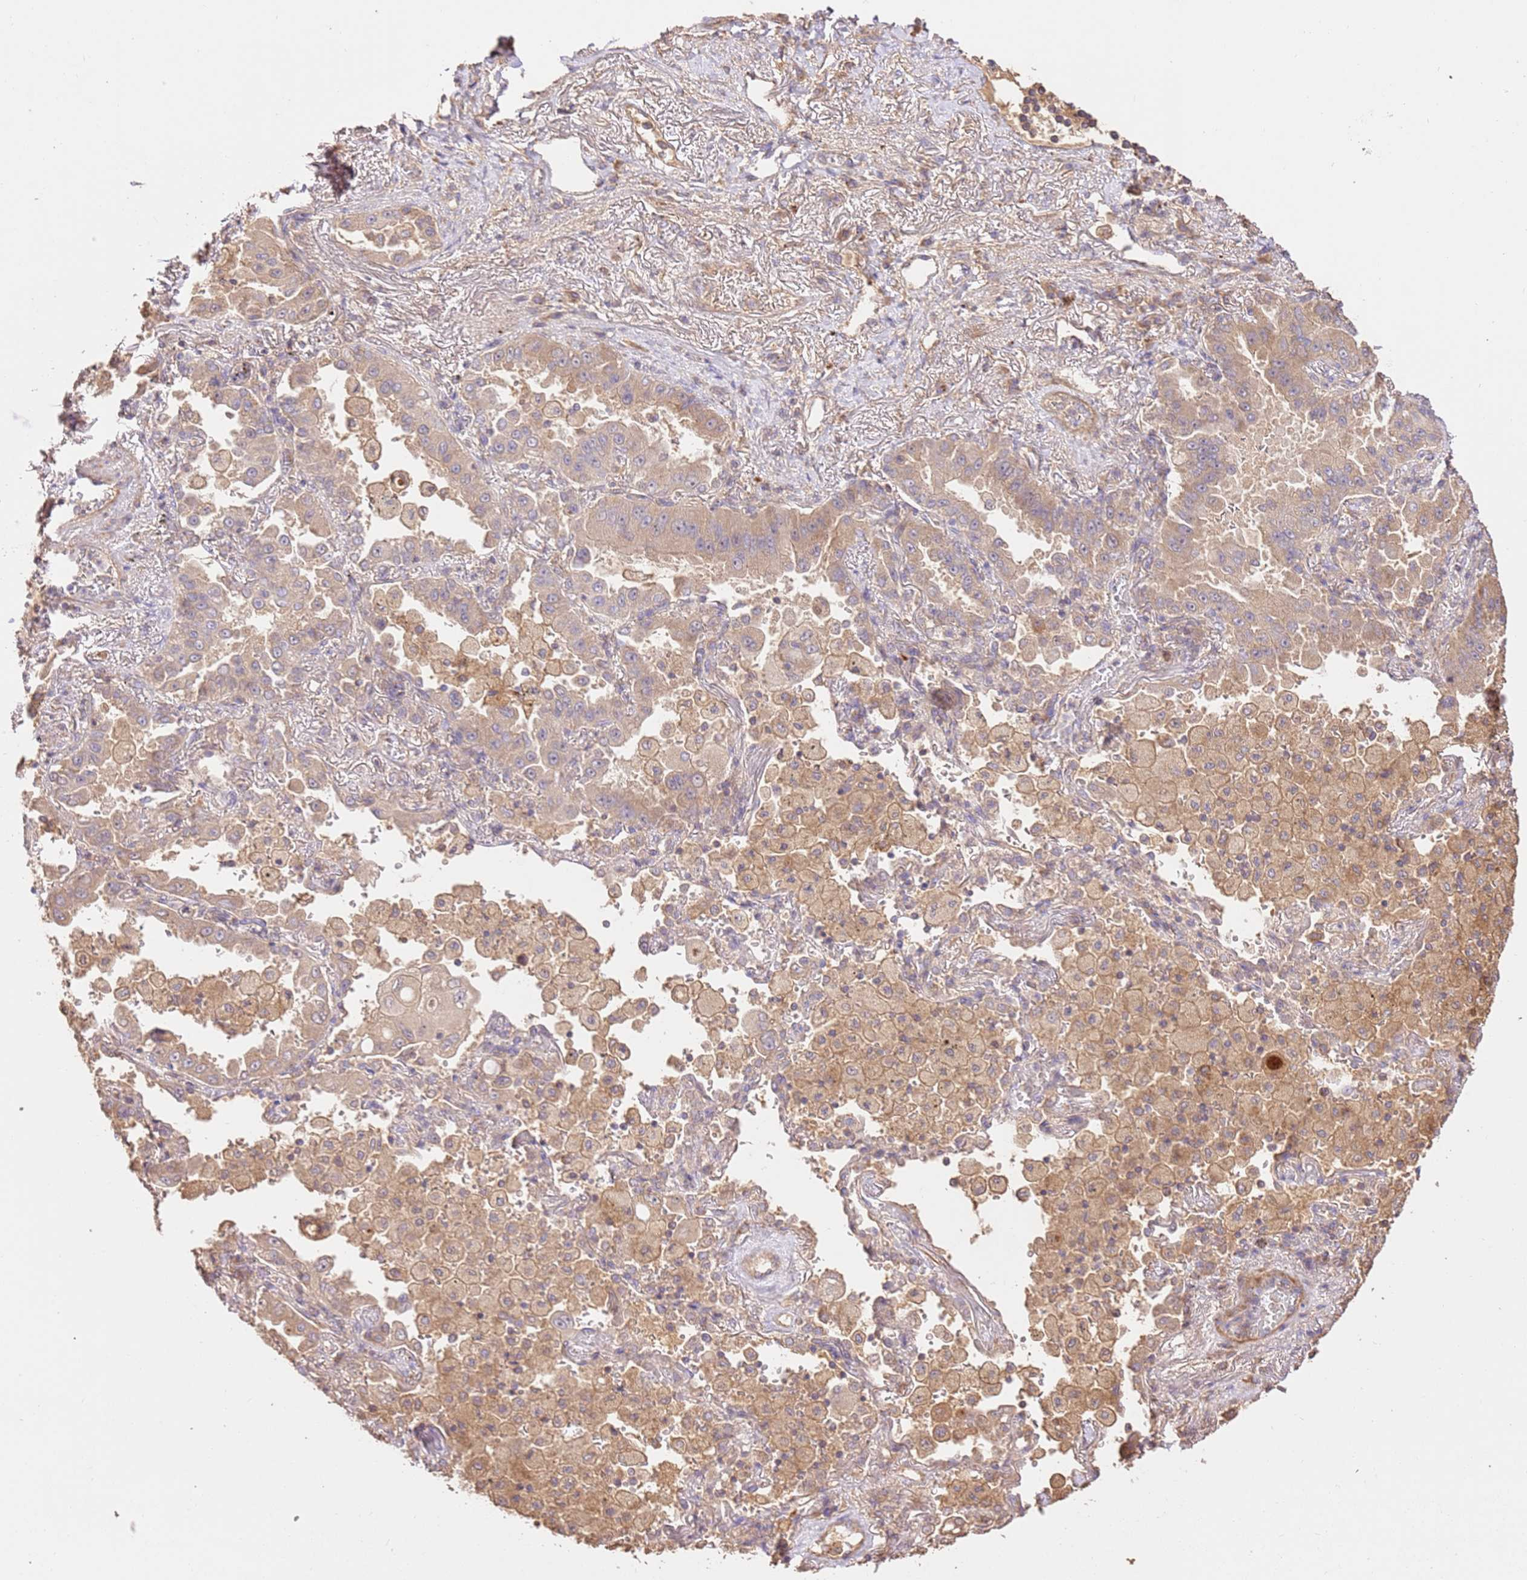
{"staining": {"intensity": "weak", "quantity": "25%-75%", "location": "cytoplasmic/membranous"}, "tissue": "lung cancer", "cell_type": "Tumor cells", "image_type": "cancer", "snomed": [{"axis": "morphology", "description": "Squamous cell carcinoma, NOS"}, {"axis": "topography", "description": "Lung"}], "caption": "A micrograph of squamous cell carcinoma (lung) stained for a protein demonstrates weak cytoplasmic/membranous brown staining in tumor cells.", "gene": "CEP55", "patient": {"sex": "male", "age": 74}}